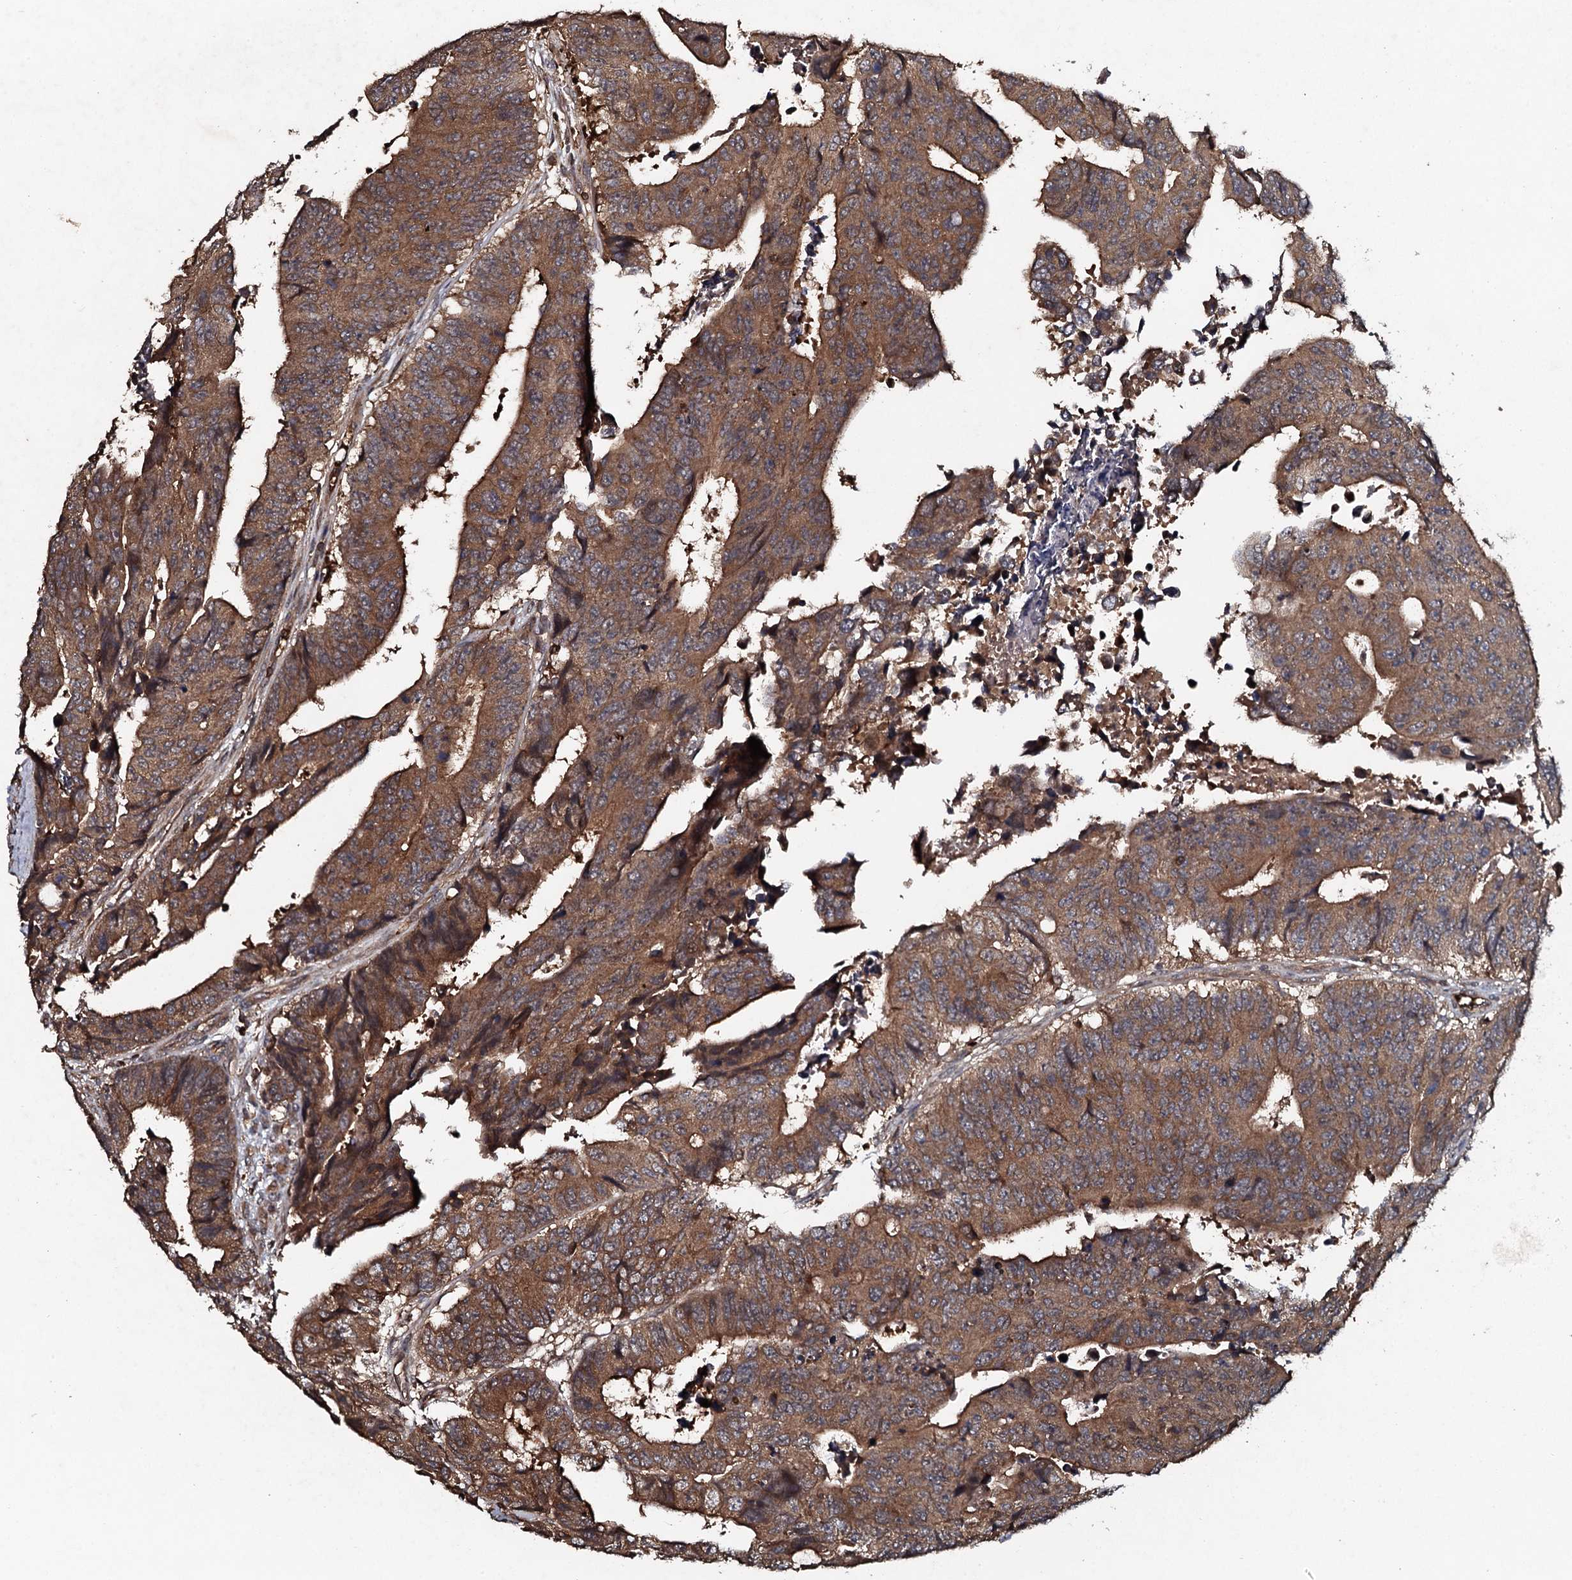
{"staining": {"intensity": "moderate", "quantity": ">75%", "location": "cytoplasmic/membranous"}, "tissue": "colorectal cancer", "cell_type": "Tumor cells", "image_type": "cancer", "snomed": [{"axis": "morphology", "description": "Adenocarcinoma, NOS"}, {"axis": "topography", "description": "Rectum"}], "caption": "Immunohistochemical staining of colorectal cancer demonstrates medium levels of moderate cytoplasmic/membranous protein staining in about >75% of tumor cells. (brown staining indicates protein expression, while blue staining denotes nuclei).", "gene": "ADGRG3", "patient": {"sex": "male", "age": 84}}